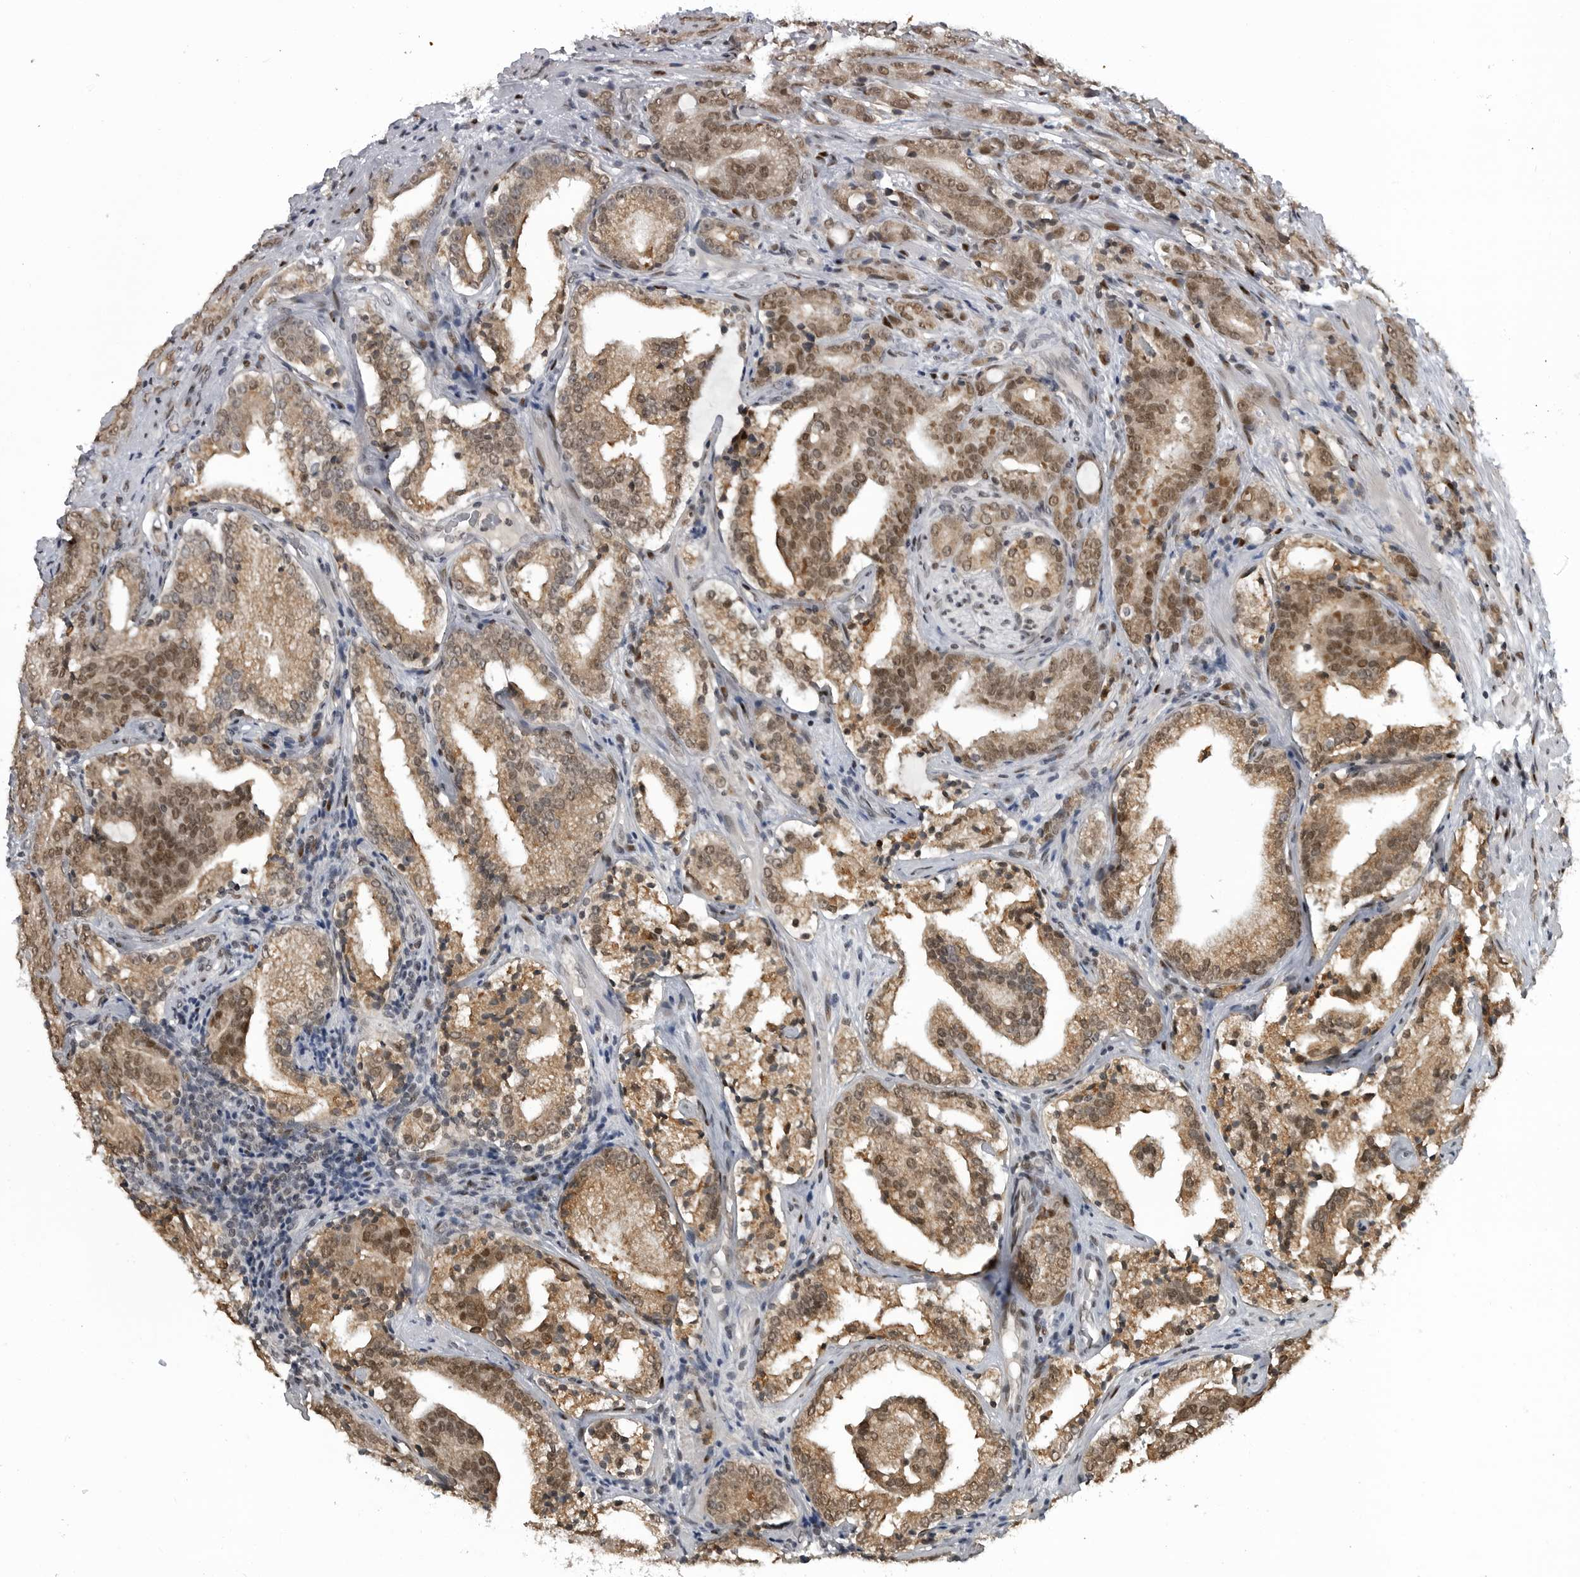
{"staining": {"intensity": "moderate", "quantity": ">75%", "location": "cytoplasmic/membranous,nuclear"}, "tissue": "prostate cancer", "cell_type": "Tumor cells", "image_type": "cancer", "snomed": [{"axis": "morphology", "description": "Adenocarcinoma, High grade"}, {"axis": "topography", "description": "Prostate"}], "caption": "The histopathology image exhibits a brown stain indicating the presence of a protein in the cytoplasmic/membranous and nuclear of tumor cells in high-grade adenocarcinoma (prostate).", "gene": "C8orf58", "patient": {"sex": "male", "age": 57}}